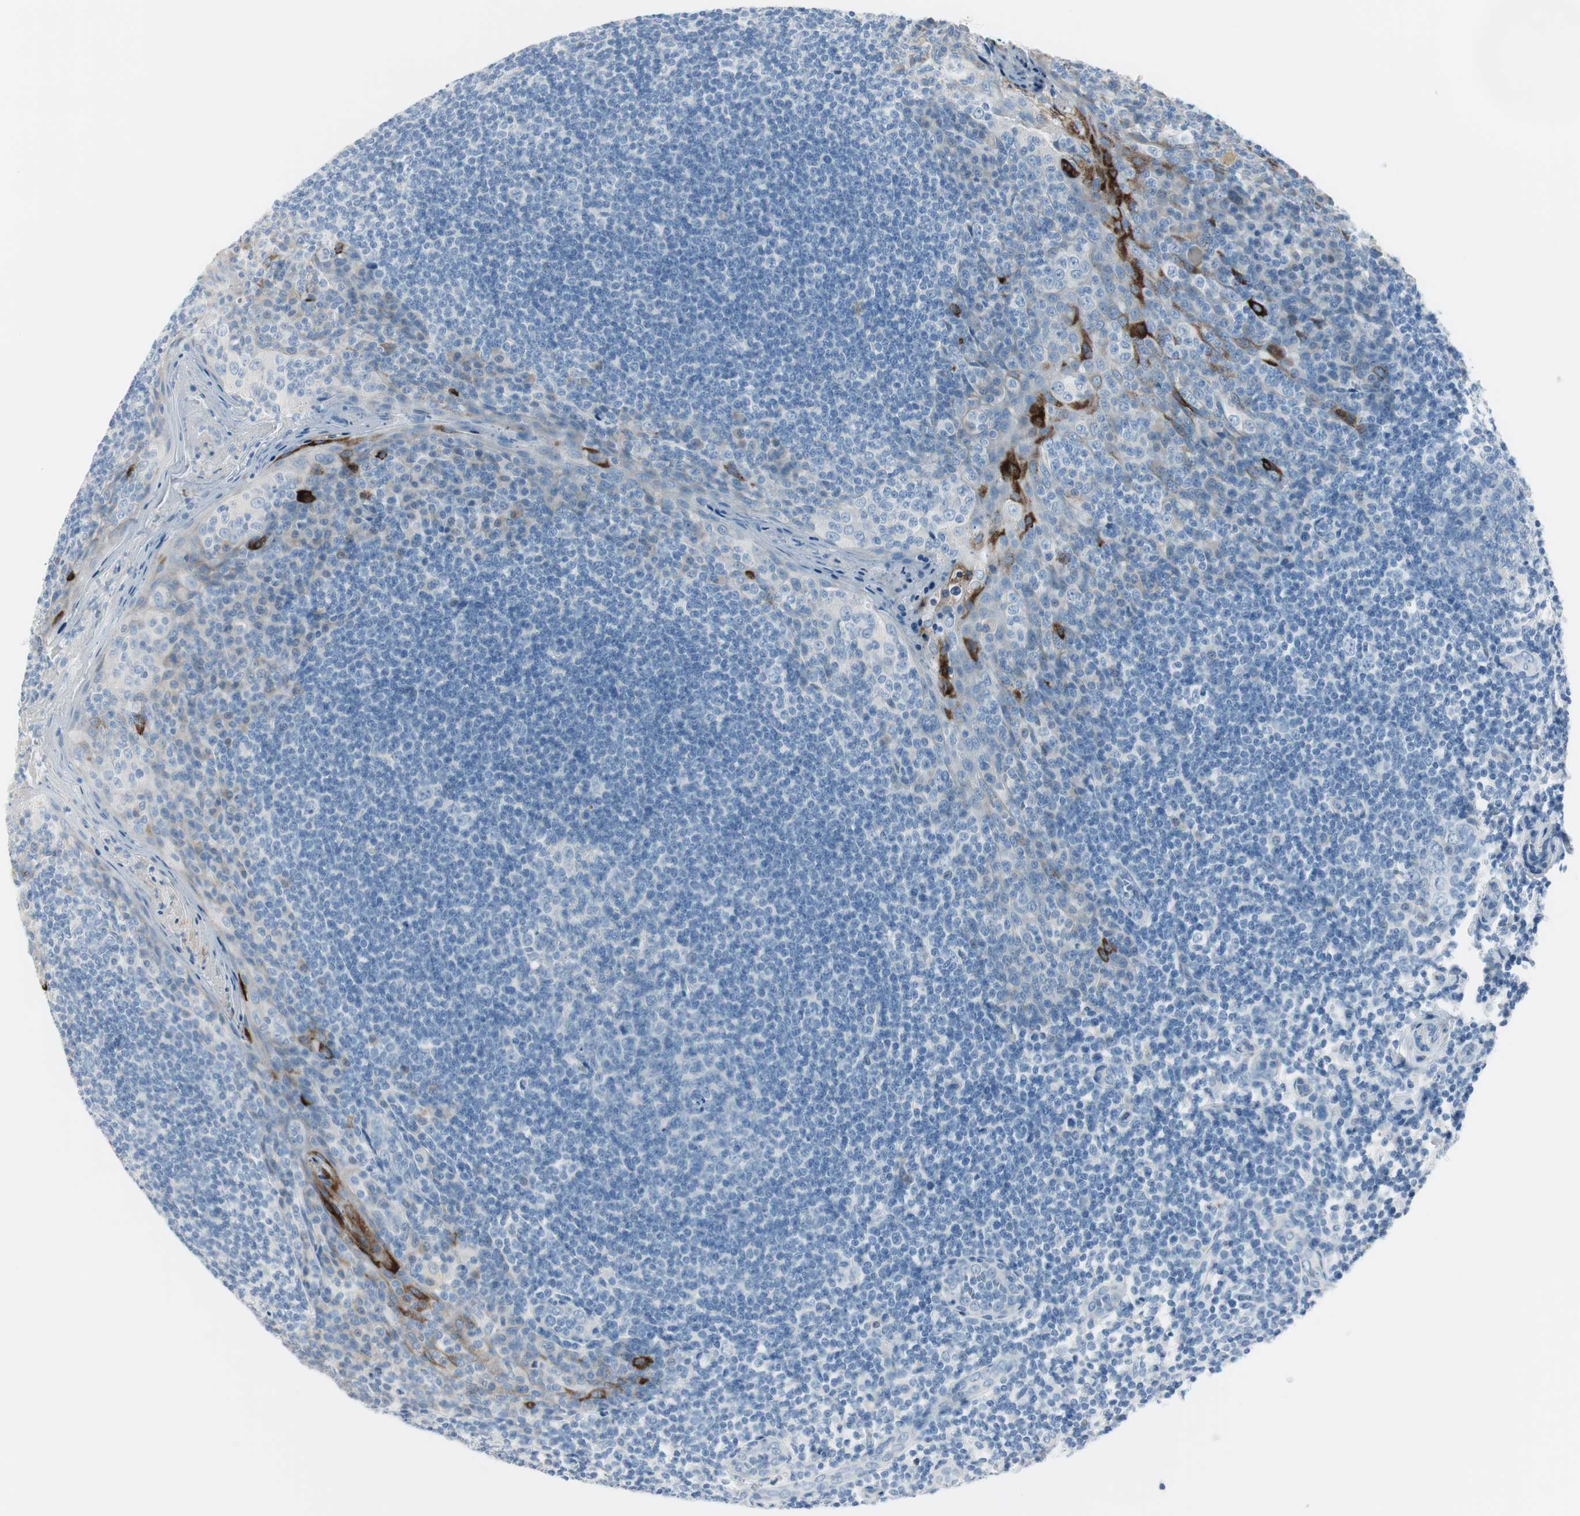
{"staining": {"intensity": "negative", "quantity": "none", "location": "none"}, "tissue": "tonsil", "cell_type": "Germinal center cells", "image_type": "normal", "snomed": [{"axis": "morphology", "description": "Normal tissue, NOS"}, {"axis": "topography", "description": "Tonsil"}], "caption": "Germinal center cells are negative for protein expression in normal human tonsil.", "gene": "DLG4", "patient": {"sex": "male", "age": 31}}